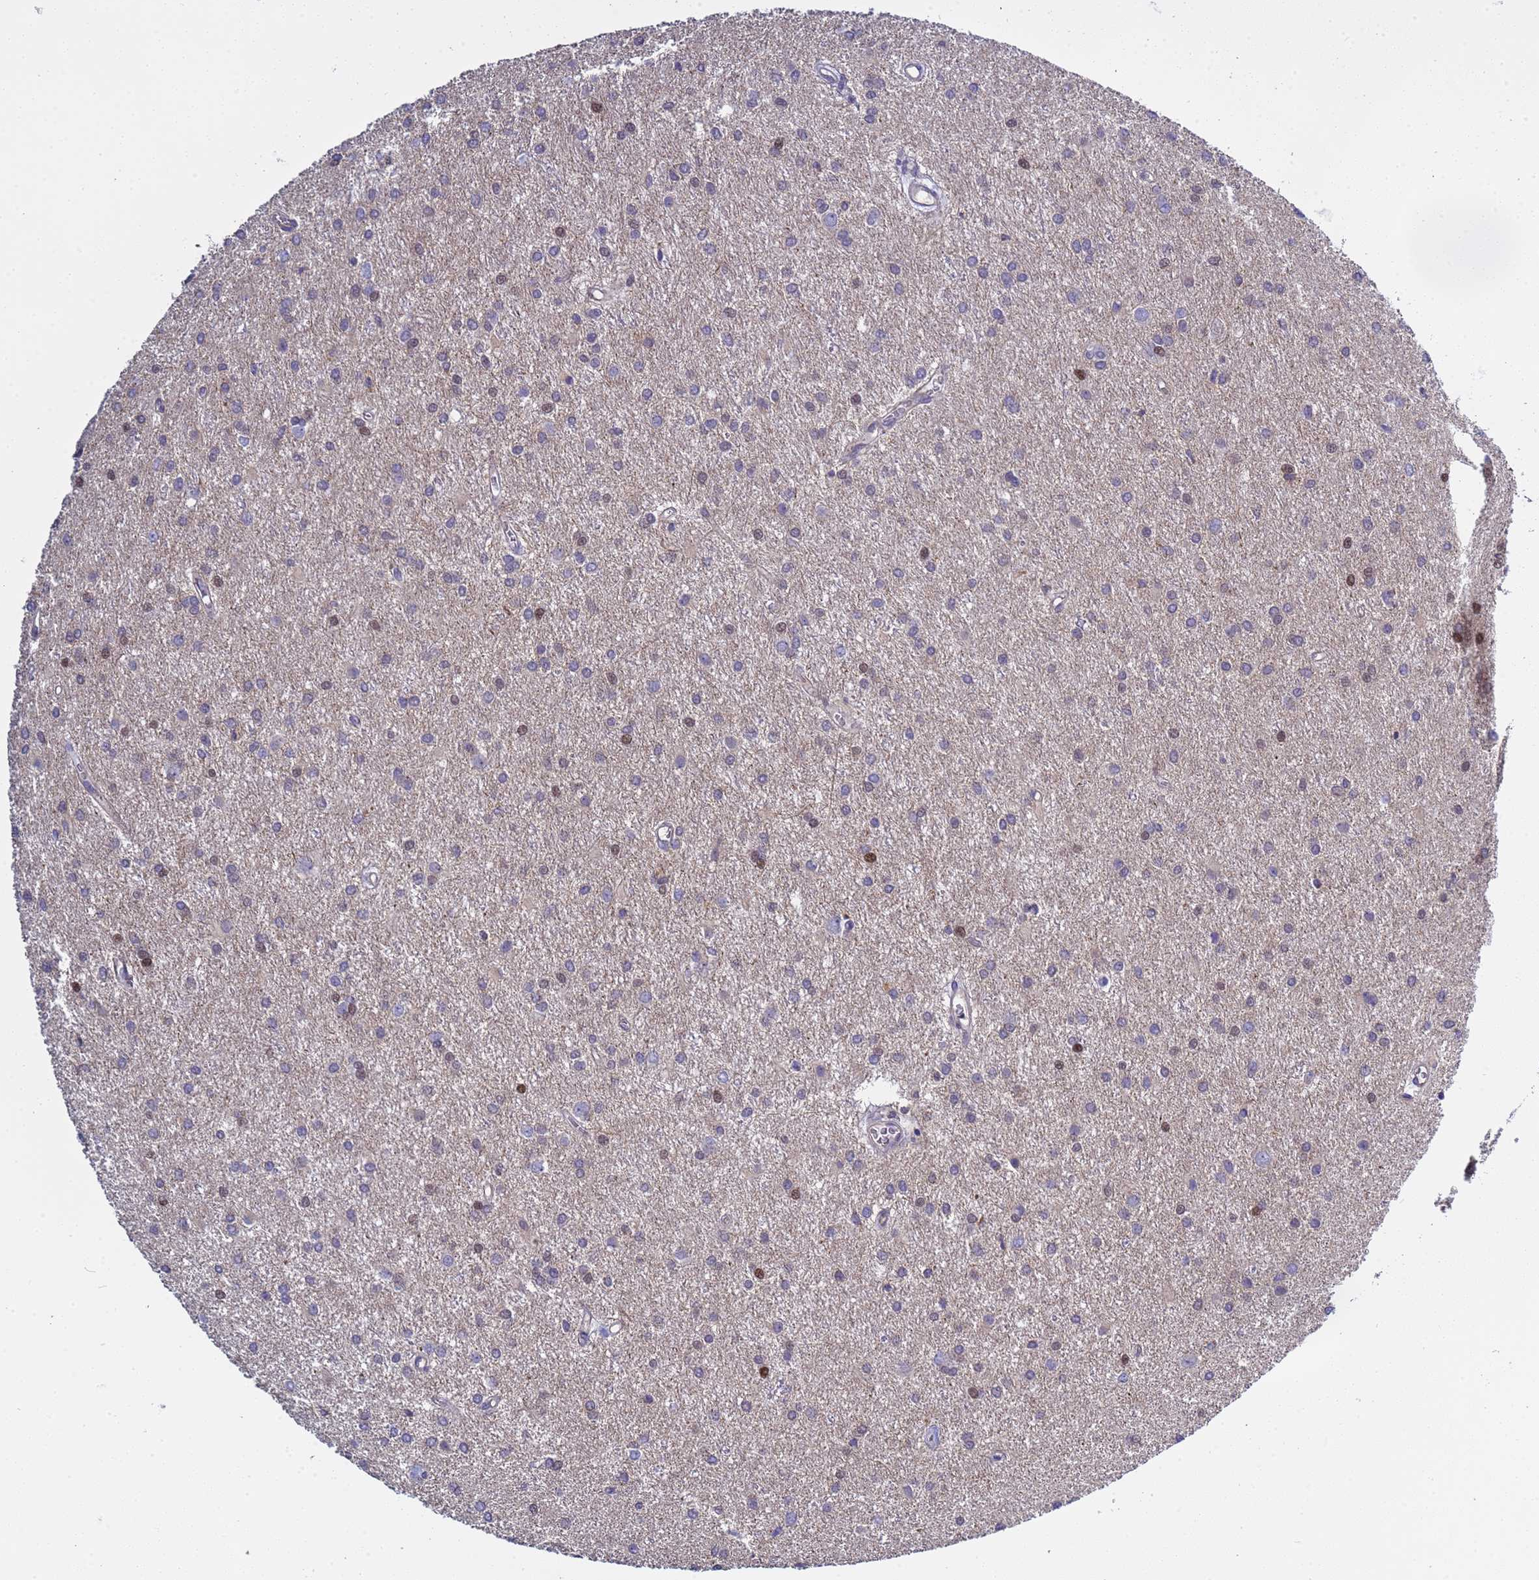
{"staining": {"intensity": "weak", "quantity": "<25%", "location": "cytoplasmic/membranous,nuclear"}, "tissue": "glioma", "cell_type": "Tumor cells", "image_type": "cancer", "snomed": [{"axis": "morphology", "description": "Glioma, malignant, High grade"}, {"axis": "topography", "description": "Brain"}], "caption": "Tumor cells show no significant positivity in glioma.", "gene": "ELMOD2", "patient": {"sex": "female", "age": 50}}